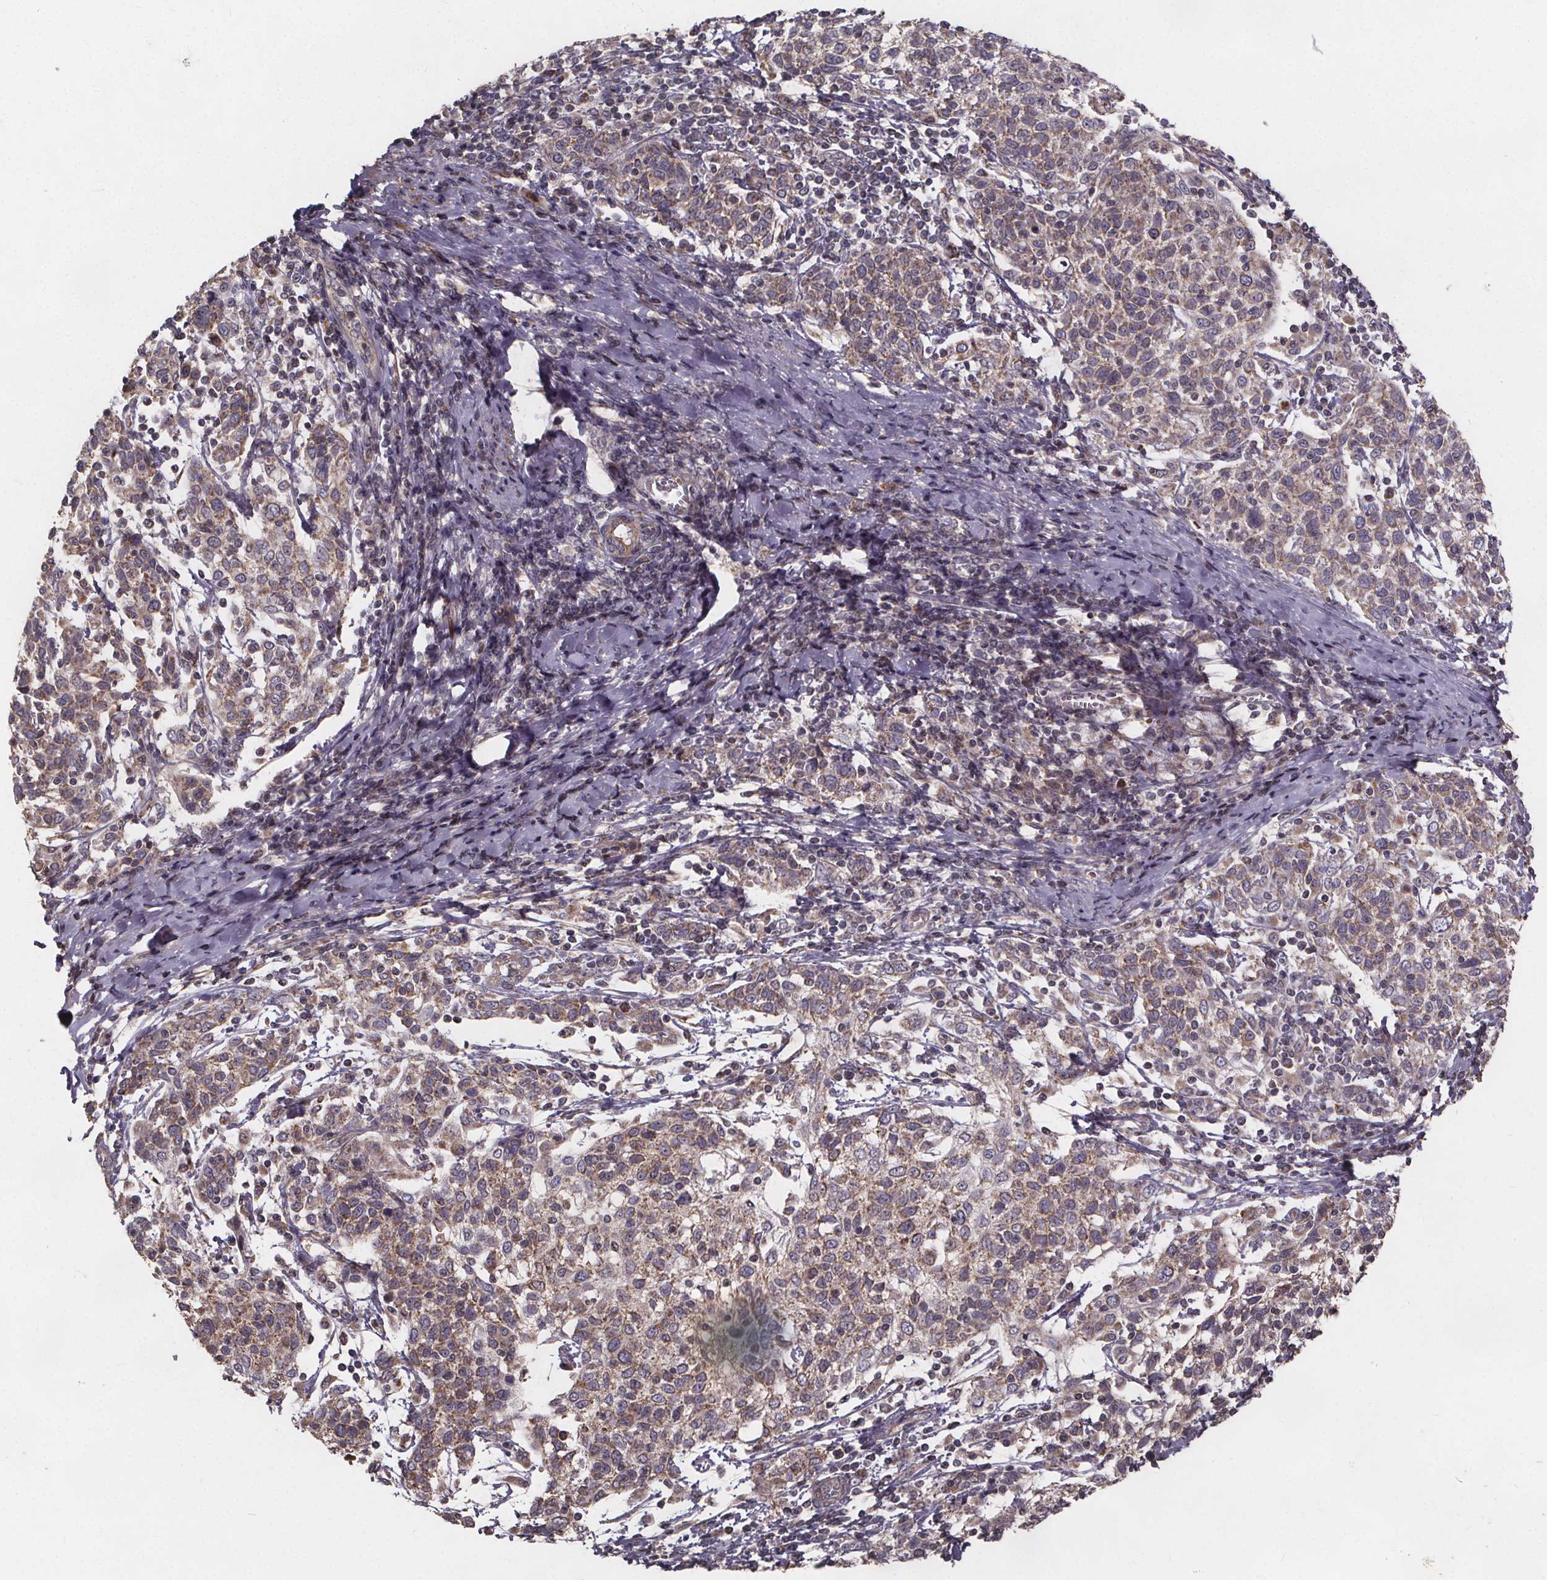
{"staining": {"intensity": "moderate", "quantity": ">75%", "location": "cytoplasmic/membranous"}, "tissue": "cervical cancer", "cell_type": "Tumor cells", "image_type": "cancer", "snomed": [{"axis": "morphology", "description": "Squamous cell carcinoma, NOS"}, {"axis": "topography", "description": "Cervix"}], "caption": "Cervical cancer (squamous cell carcinoma) stained with a protein marker displays moderate staining in tumor cells.", "gene": "YME1L1", "patient": {"sex": "female", "age": 61}}